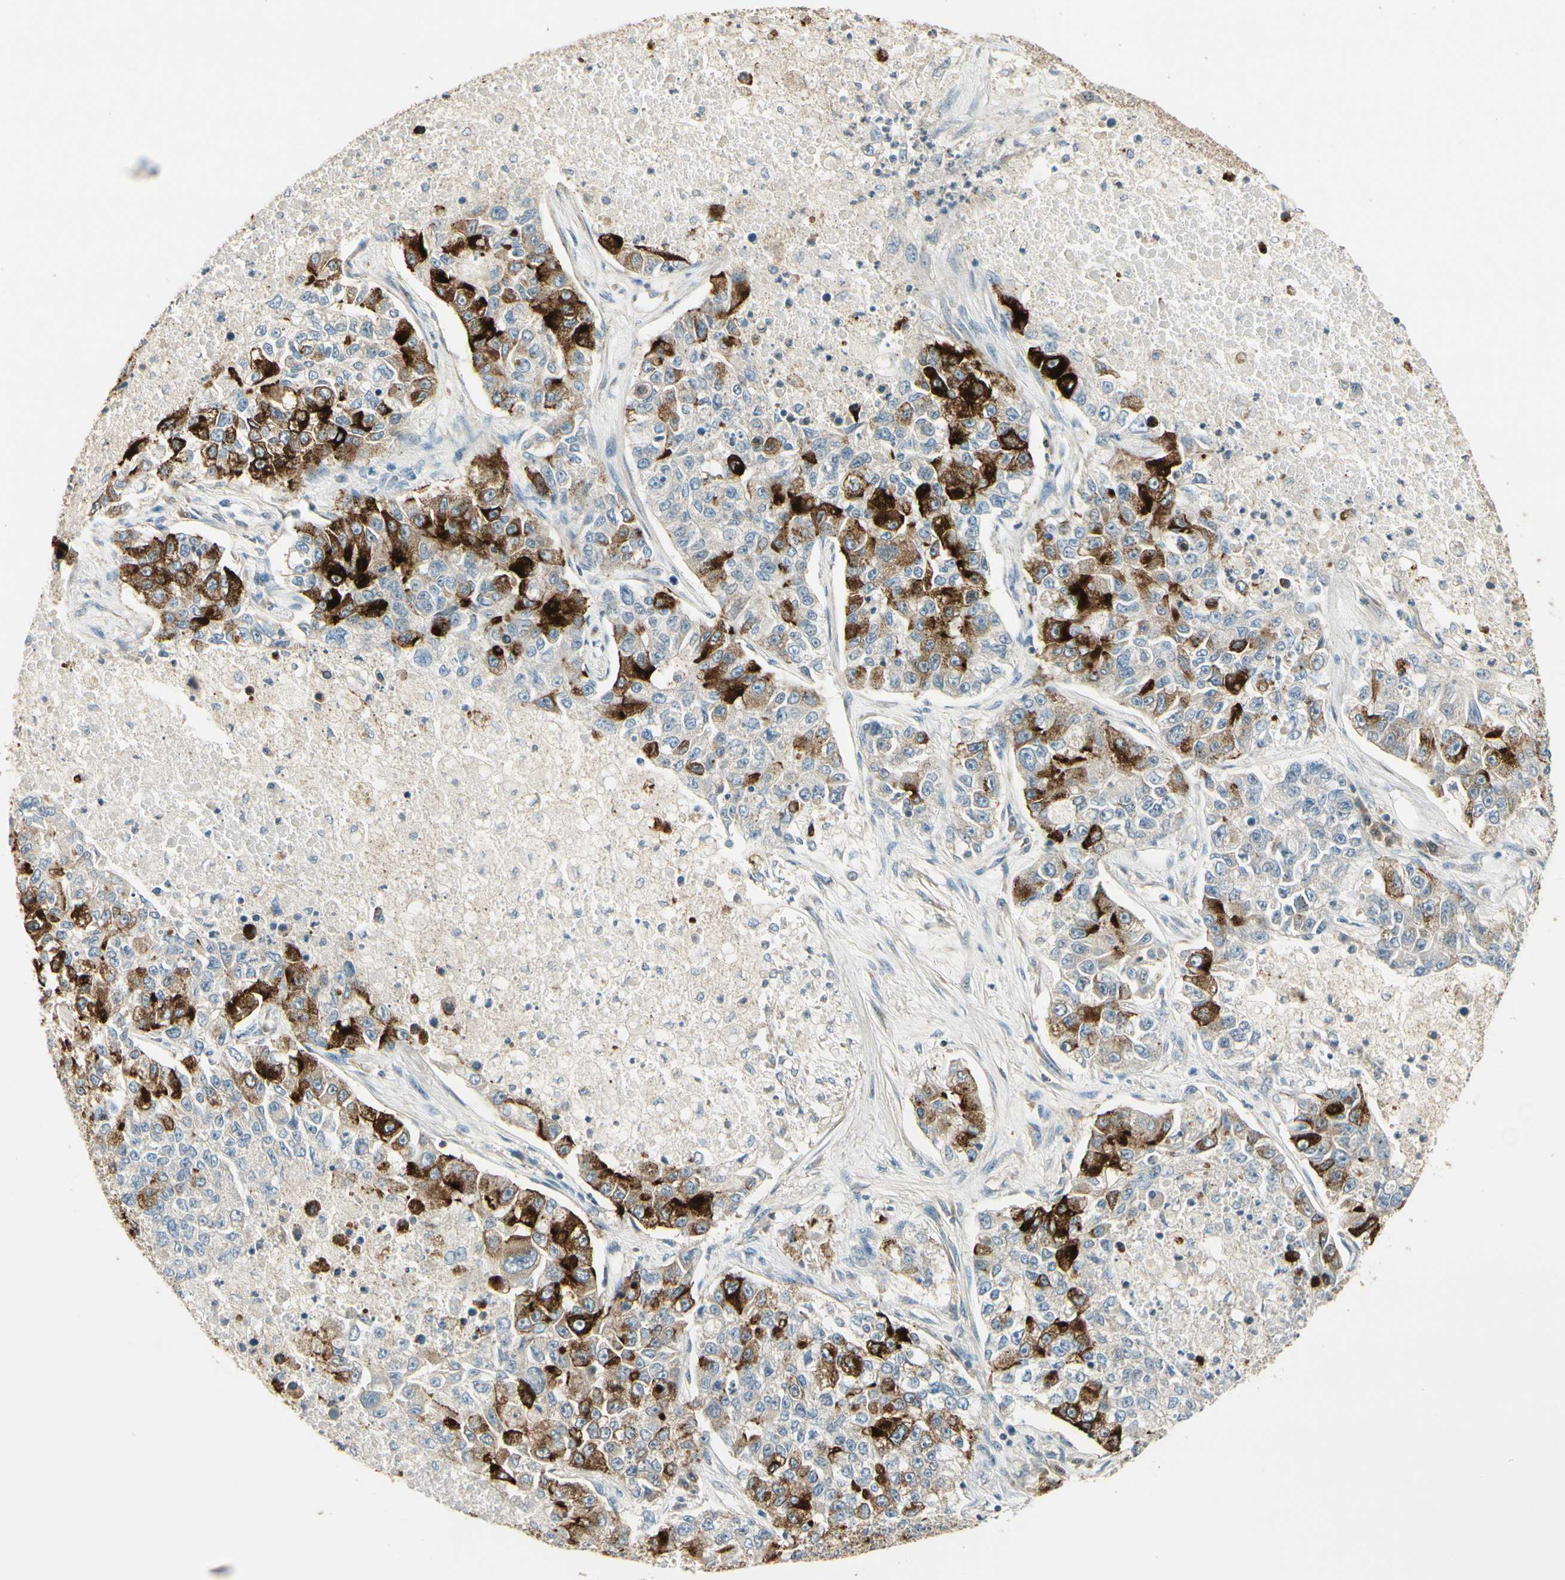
{"staining": {"intensity": "strong", "quantity": "25%-75%", "location": "cytoplasmic/membranous"}, "tissue": "lung cancer", "cell_type": "Tumor cells", "image_type": "cancer", "snomed": [{"axis": "morphology", "description": "Adenocarcinoma, NOS"}, {"axis": "topography", "description": "Lung"}], "caption": "Strong cytoplasmic/membranous positivity for a protein is present in about 25%-75% of tumor cells of lung adenocarcinoma using immunohistochemistry.", "gene": "PLXNA1", "patient": {"sex": "male", "age": 49}}